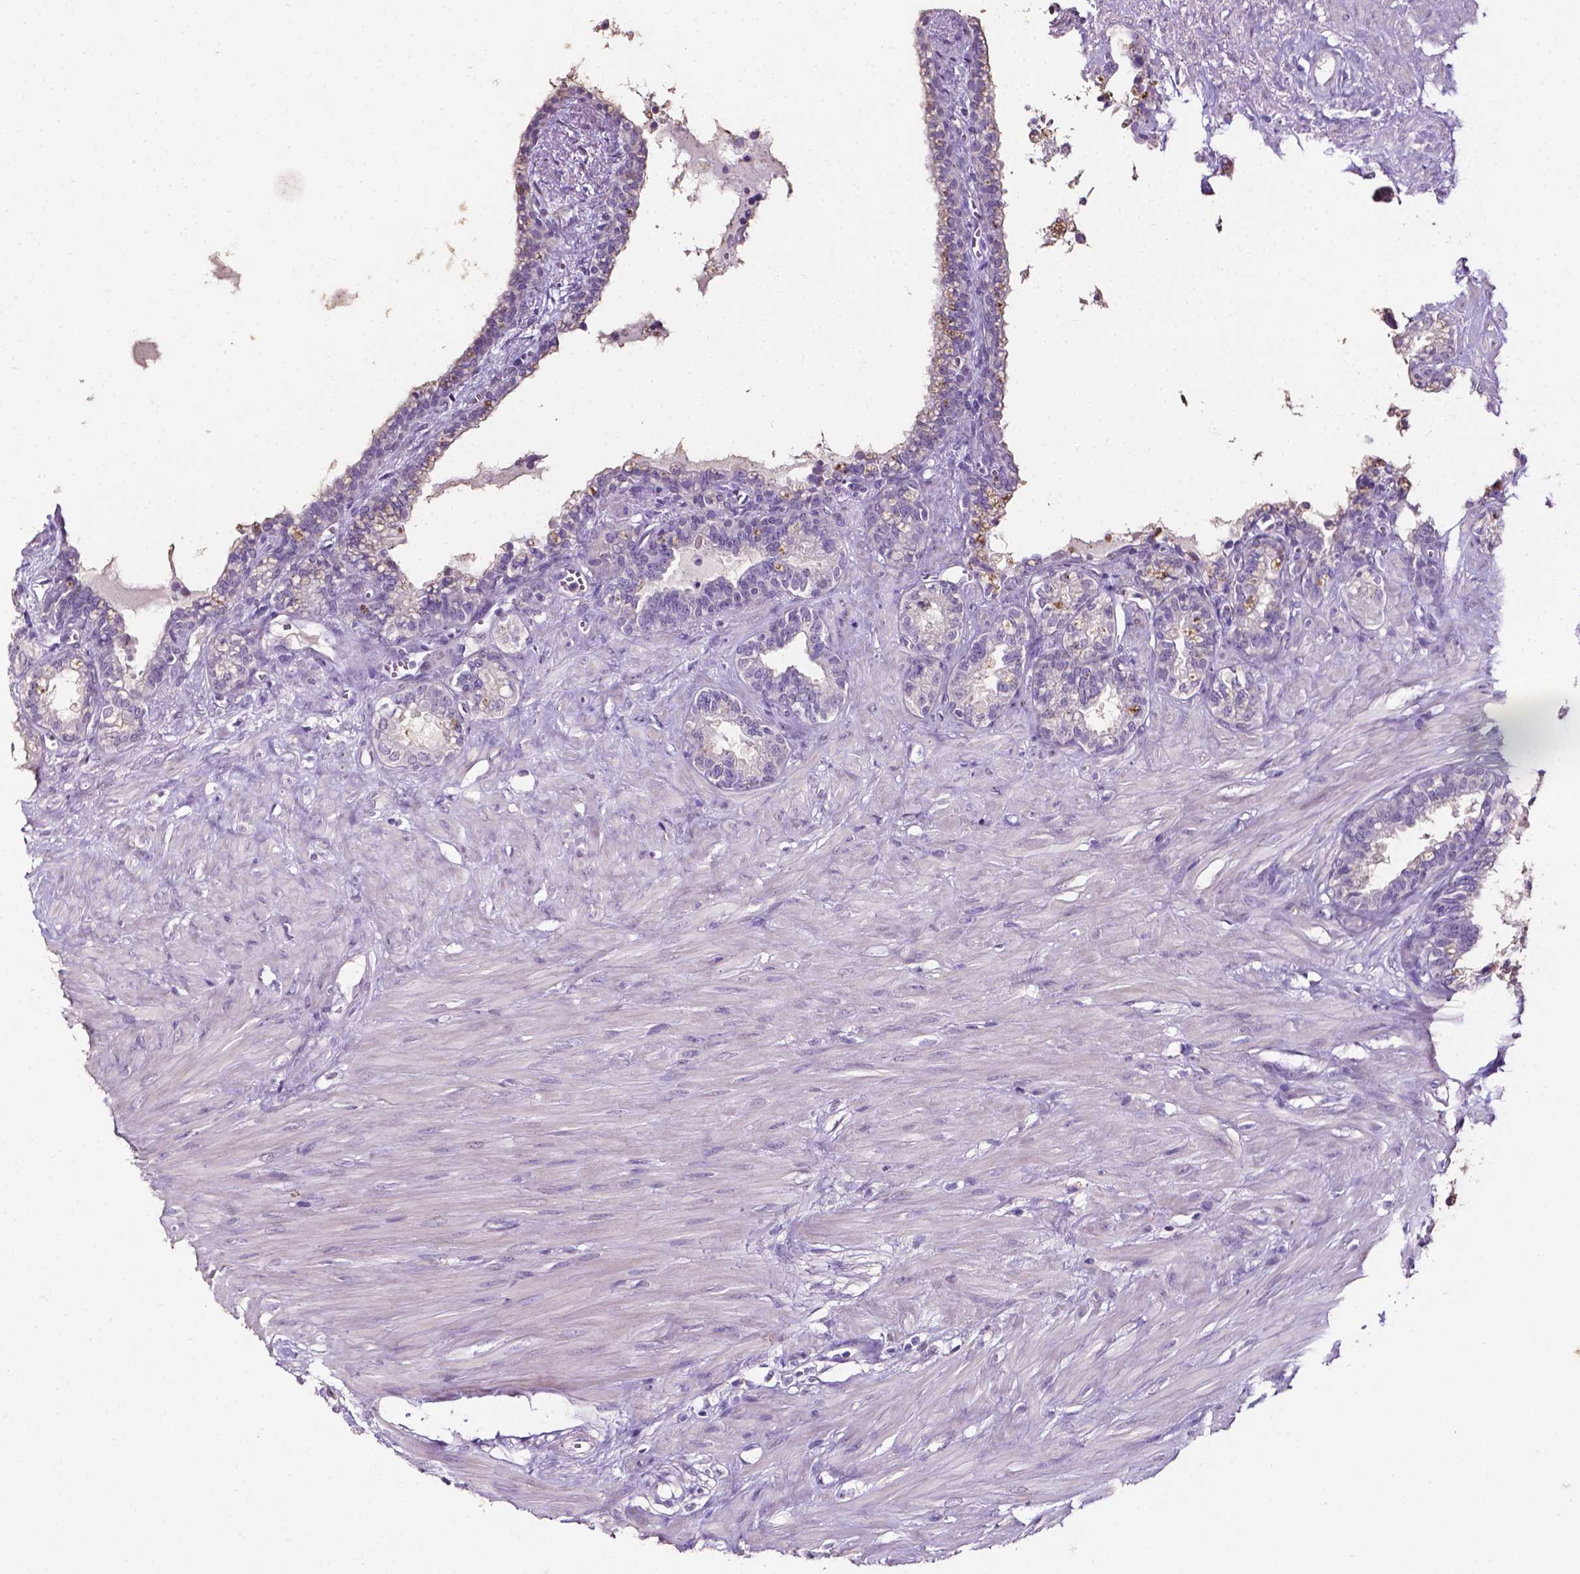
{"staining": {"intensity": "negative", "quantity": "none", "location": "none"}, "tissue": "seminal vesicle", "cell_type": "Glandular cells", "image_type": "normal", "snomed": [{"axis": "morphology", "description": "Normal tissue, NOS"}, {"axis": "morphology", "description": "Urothelial carcinoma, NOS"}, {"axis": "topography", "description": "Urinary bladder"}, {"axis": "topography", "description": "Seminal veicle"}], "caption": "Immunohistochemistry (IHC) of normal human seminal vesicle demonstrates no positivity in glandular cells. Nuclei are stained in blue.", "gene": "PSAT1", "patient": {"sex": "male", "age": 76}}